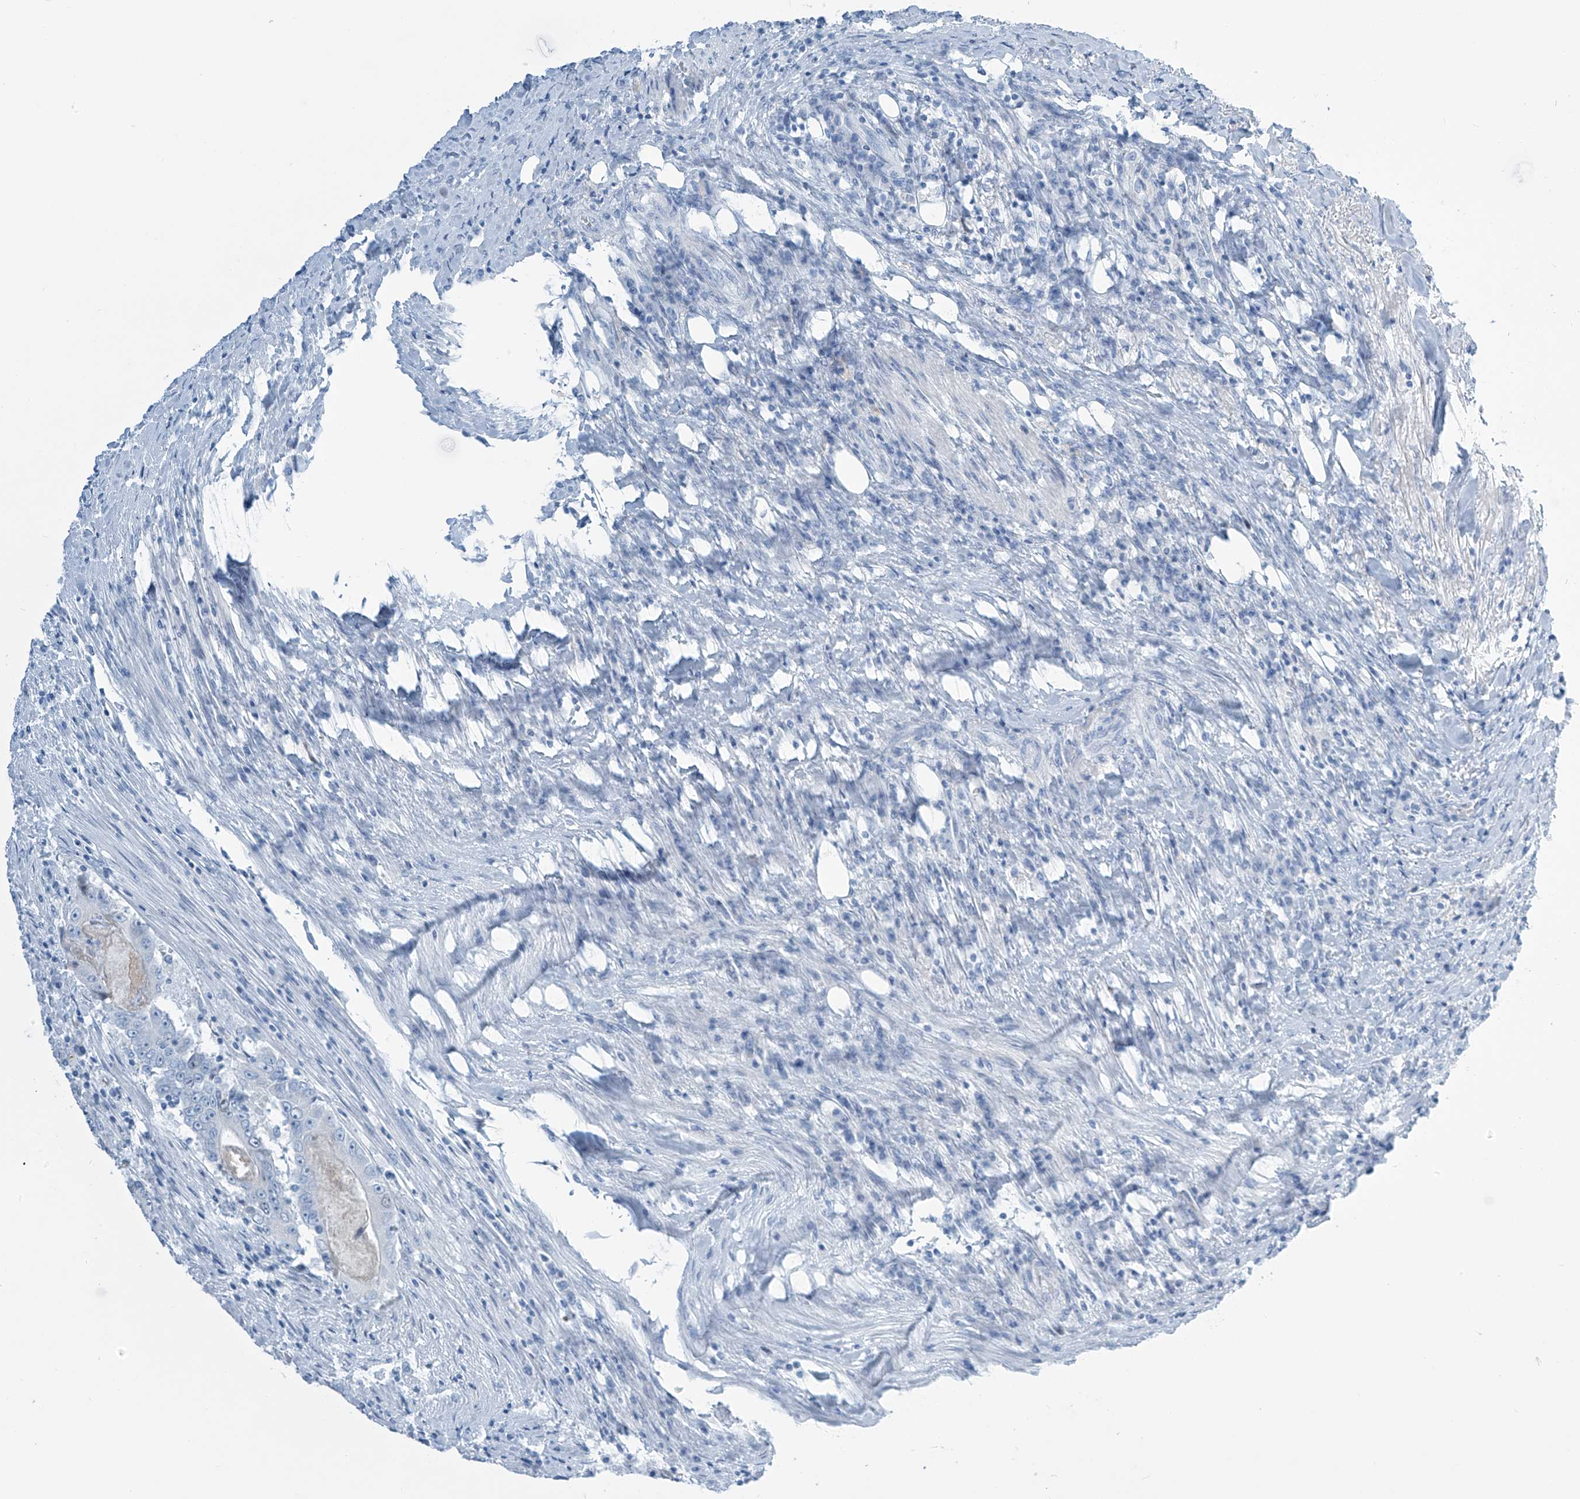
{"staining": {"intensity": "negative", "quantity": "none", "location": "none"}, "tissue": "colorectal cancer", "cell_type": "Tumor cells", "image_type": "cancer", "snomed": [{"axis": "morphology", "description": "Adenocarcinoma, NOS"}, {"axis": "topography", "description": "Colon"}], "caption": "Histopathology image shows no significant protein staining in tumor cells of adenocarcinoma (colorectal).", "gene": "SGO2", "patient": {"sex": "male", "age": 83}}